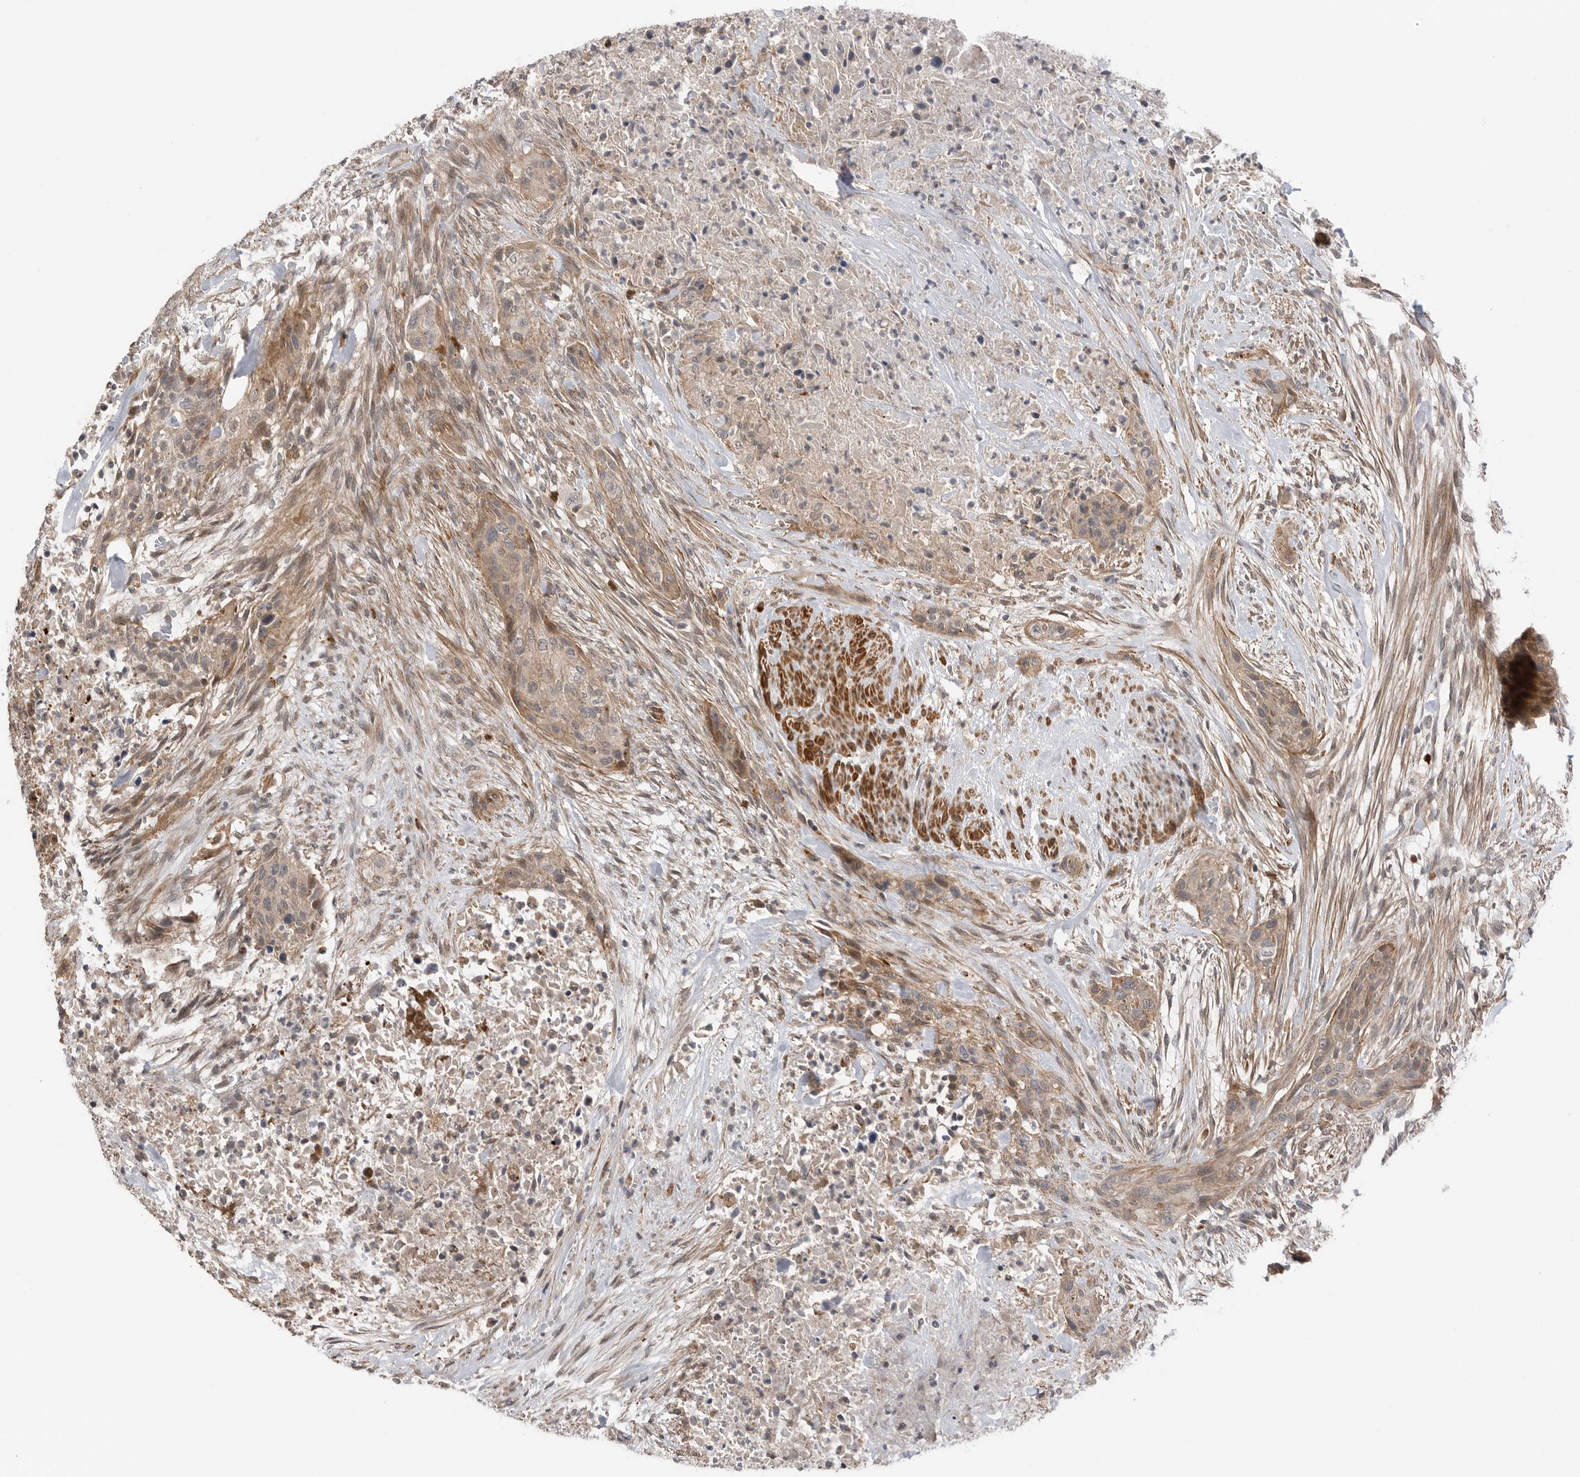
{"staining": {"intensity": "weak", "quantity": ">75%", "location": "cytoplasmic/membranous"}, "tissue": "urothelial cancer", "cell_type": "Tumor cells", "image_type": "cancer", "snomed": [{"axis": "morphology", "description": "Urothelial carcinoma, High grade"}, {"axis": "topography", "description": "Urinary bladder"}], "caption": "Human high-grade urothelial carcinoma stained for a protein (brown) exhibits weak cytoplasmic/membranous positive staining in approximately >75% of tumor cells.", "gene": "PEAK1", "patient": {"sex": "male", "age": 35}}